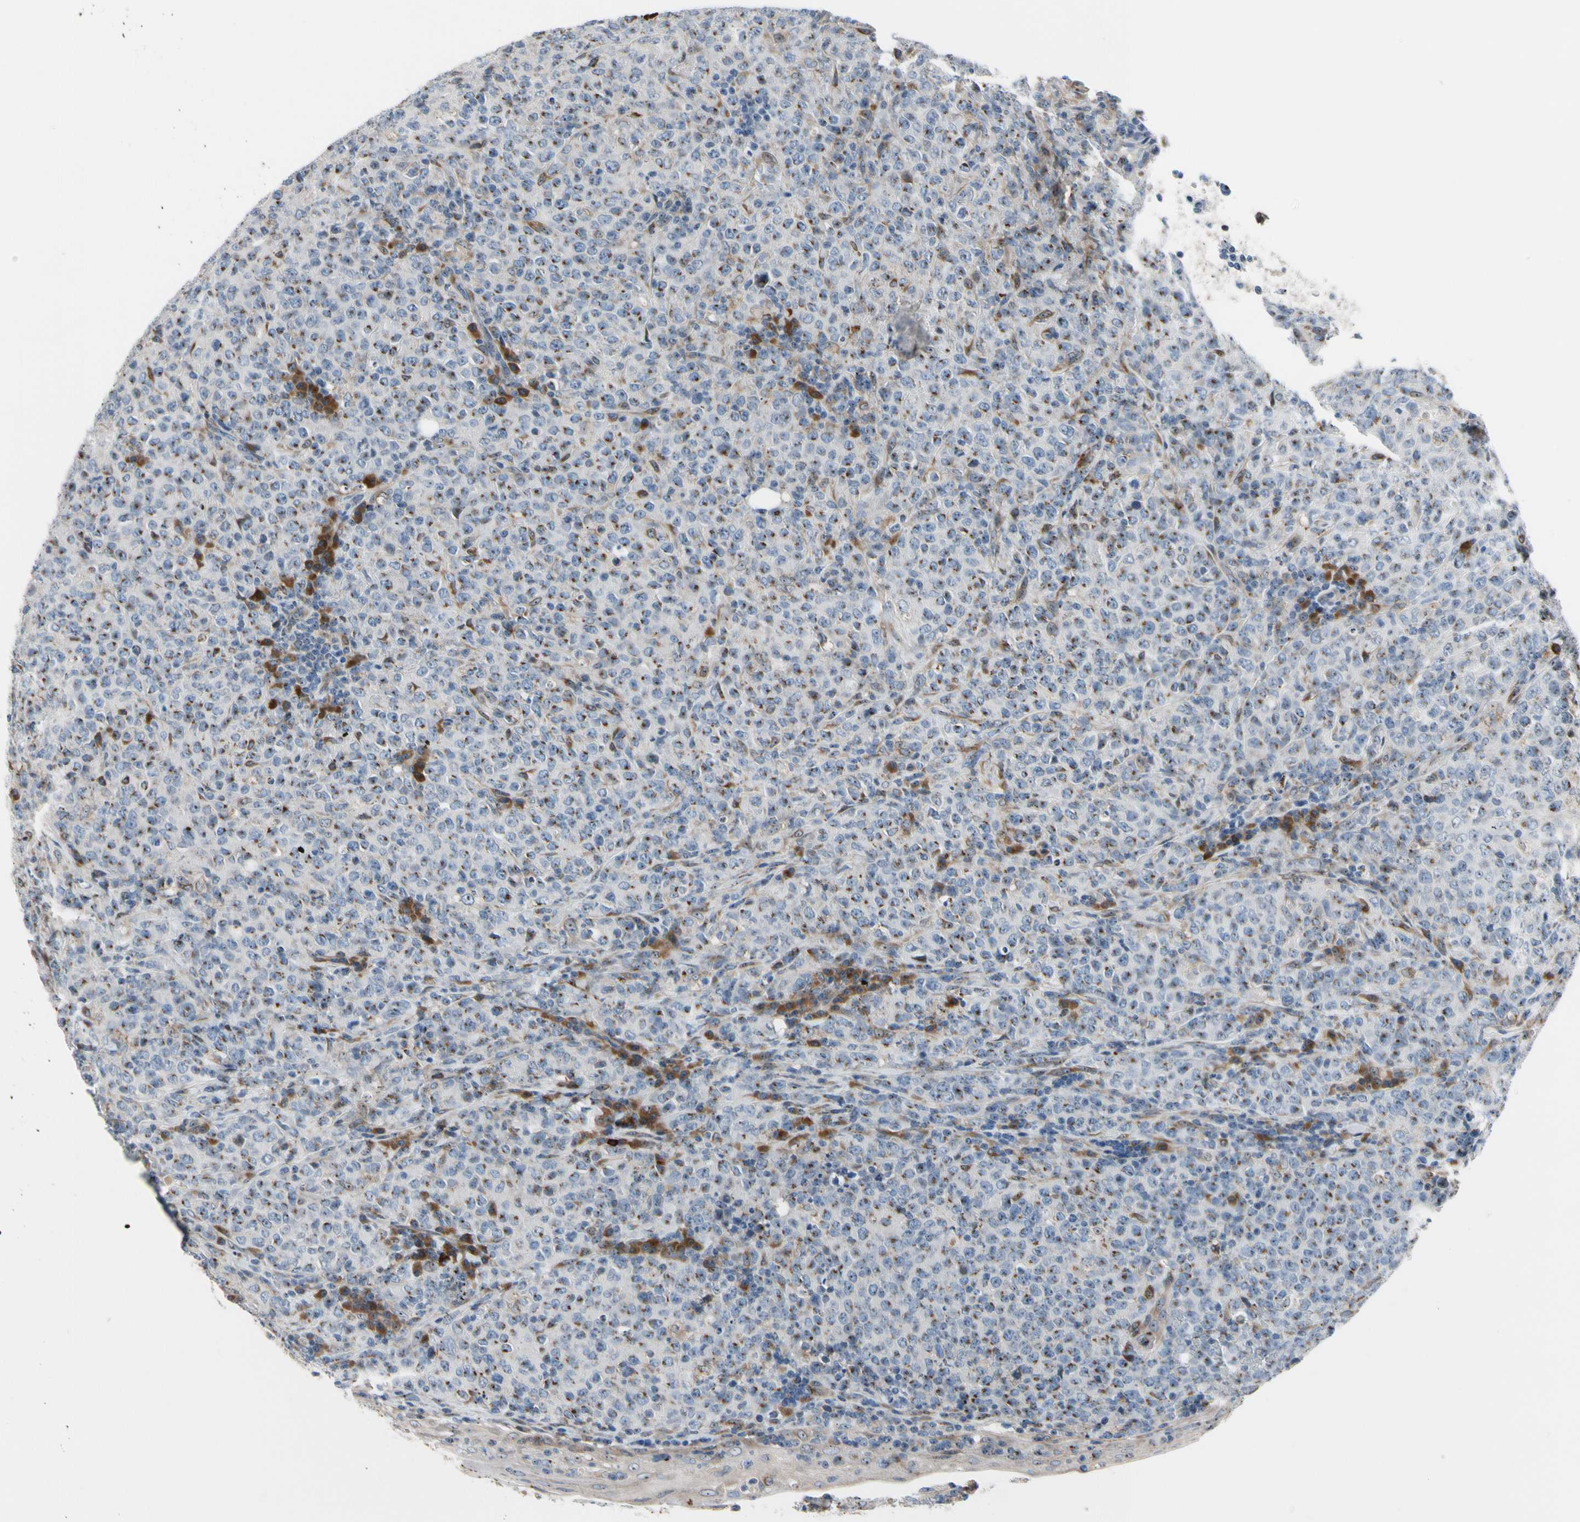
{"staining": {"intensity": "moderate", "quantity": ">75%", "location": "cytoplasmic/membranous"}, "tissue": "lymphoma", "cell_type": "Tumor cells", "image_type": "cancer", "snomed": [{"axis": "morphology", "description": "Malignant lymphoma, non-Hodgkin's type, High grade"}, {"axis": "topography", "description": "Tonsil"}], "caption": "Immunohistochemistry (IHC) staining of malignant lymphoma, non-Hodgkin's type (high-grade), which exhibits medium levels of moderate cytoplasmic/membranous expression in approximately >75% of tumor cells indicating moderate cytoplasmic/membranous protein positivity. The staining was performed using DAB (brown) for protein detection and nuclei were counterstained in hematoxylin (blue).", "gene": "TMED7", "patient": {"sex": "female", "age": 36}}